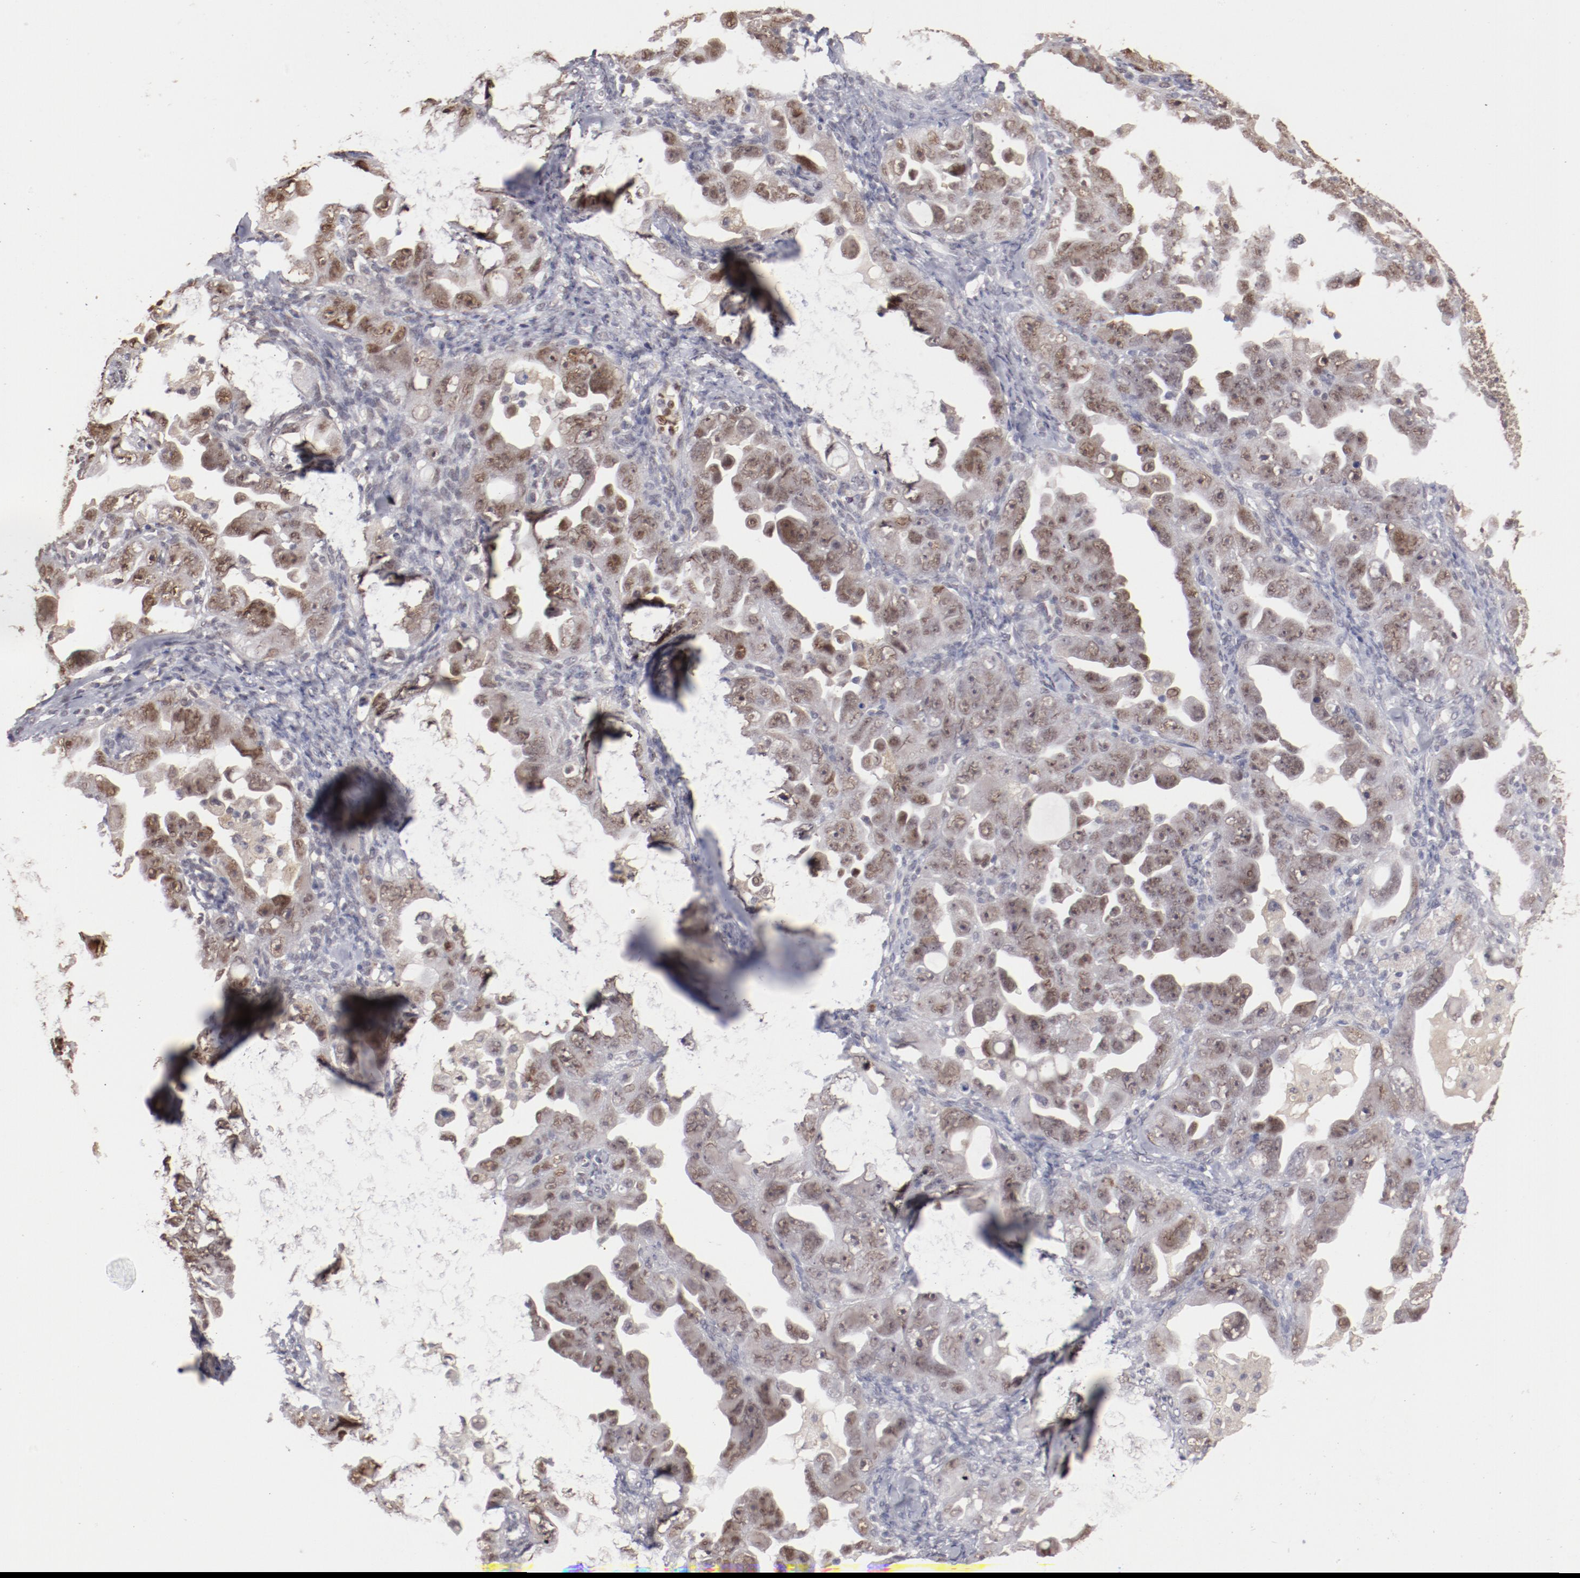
{"staining": {"intensity": "weak", "quantity": ">75%", "location": "nuclear"}, "tissue": "ovarian cancer", "cell_type": "Tumor cells", "image_type": "cancer", "snomed": [{"axis": "morphology", "description": "Cystadenocarcinoma, serous, NOS"}, {"axis": "topography", "description": "Ovary"}], "caption": "Immunohistochemistry (IHC) photomicrograph of ovarian cancer stained for a protein (brown), which exhibits low levels of weak nuclear positivity in approximately >75% of tumor cells.", "gene": "NFE2", "patient": {"sex": "female", "age": 66}}